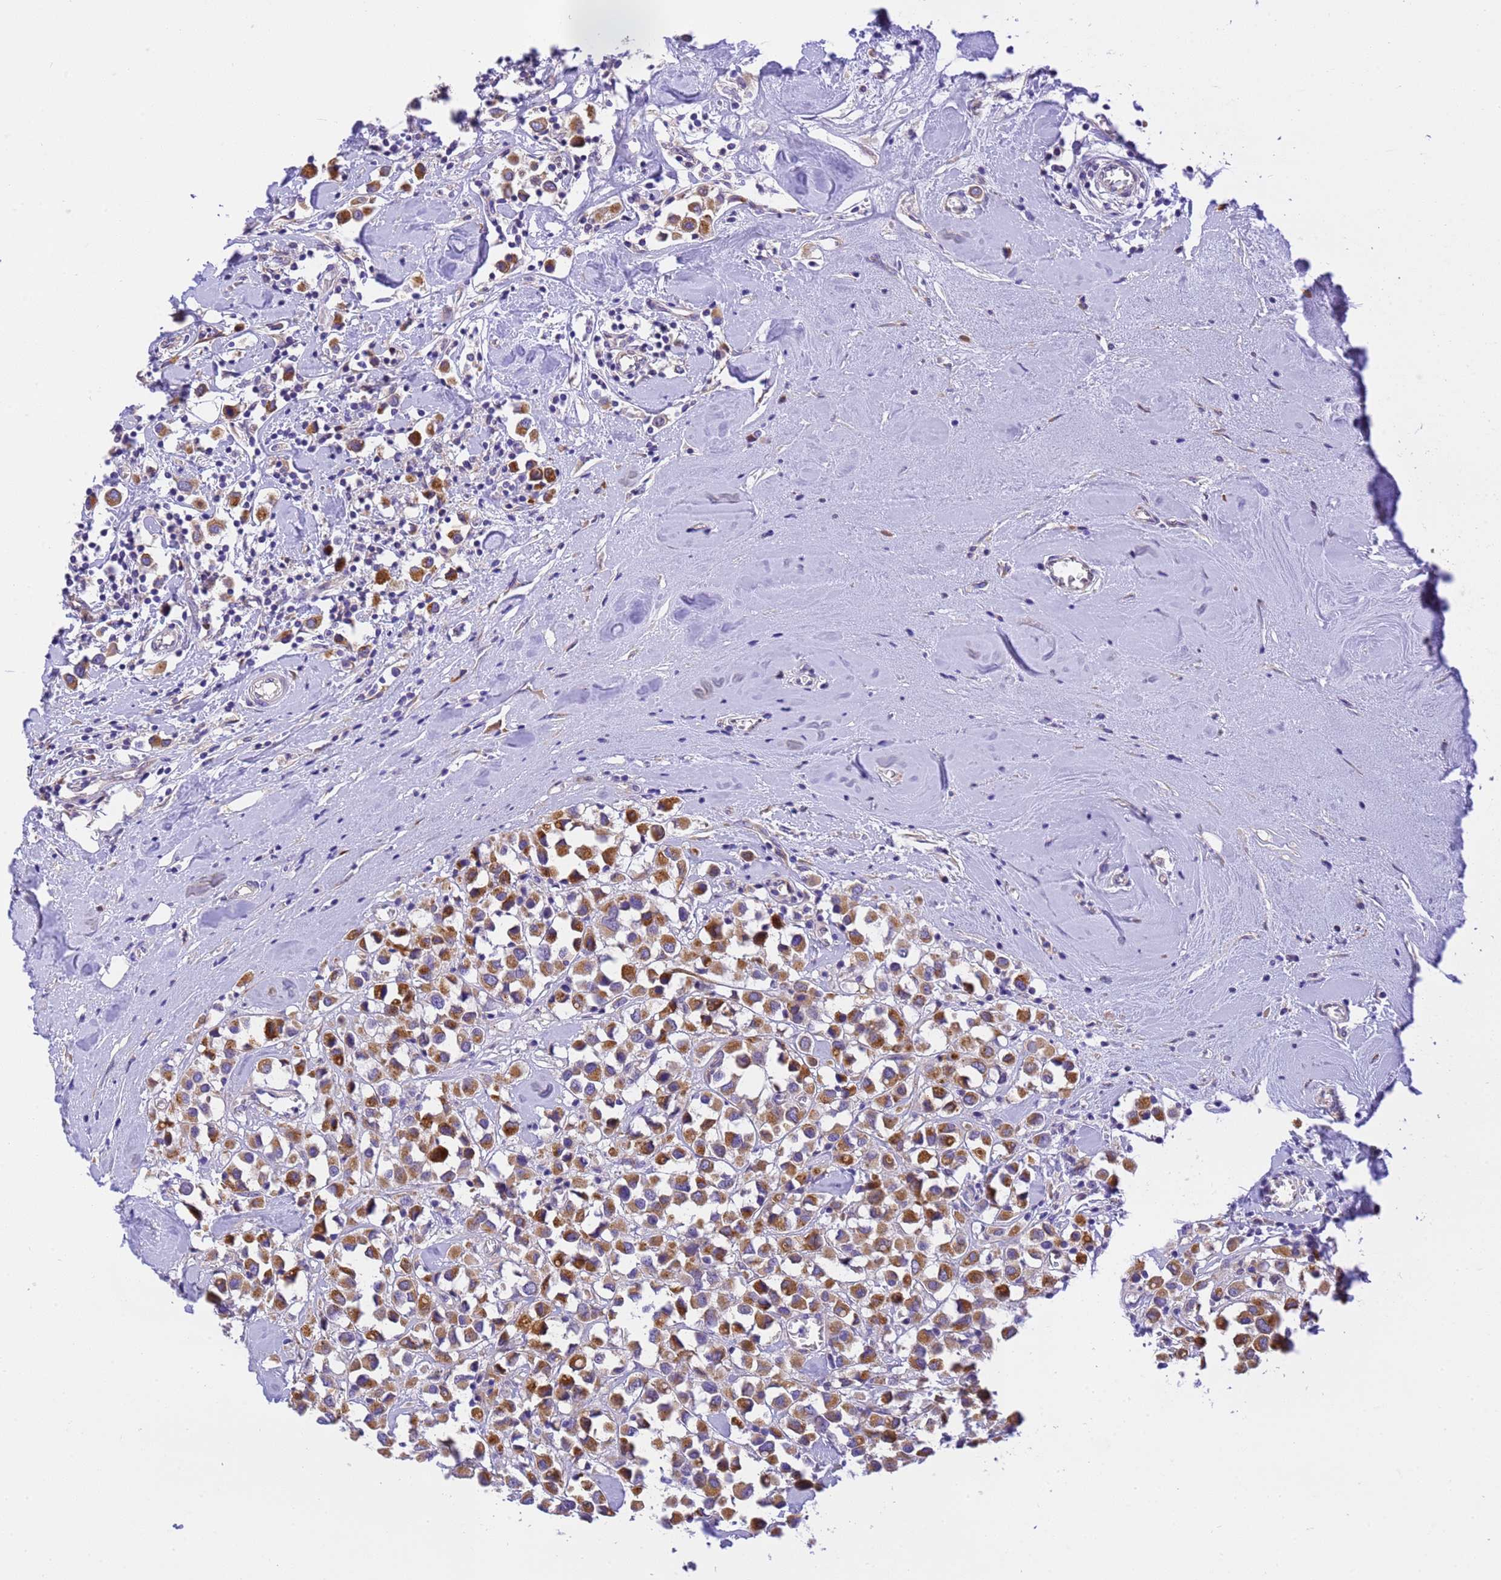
{"staining": {"intensity": "moderate", "quantity": ">75%", "location": "cytoplasmic/membranous"}, "tissue": "breast cancer", "cell_type": "Tumor cells", "image_type": "cancer", "snomed": [{"axis": "morphology", "description": "Duct carcinoma"}, {"axis": "topography", "description": "Breast"}], "caption": "Protein expression analysis of breast infiltrating ductal carcinoma exhibits moderate cytoplasmic/membranous positivity in about >75% of tumor cells. Ihc stains the protein of interest in brown and the nuclei are stained blue.", "gene": "RHBDD3", "patient": {"sex": "female", "age": 61}}